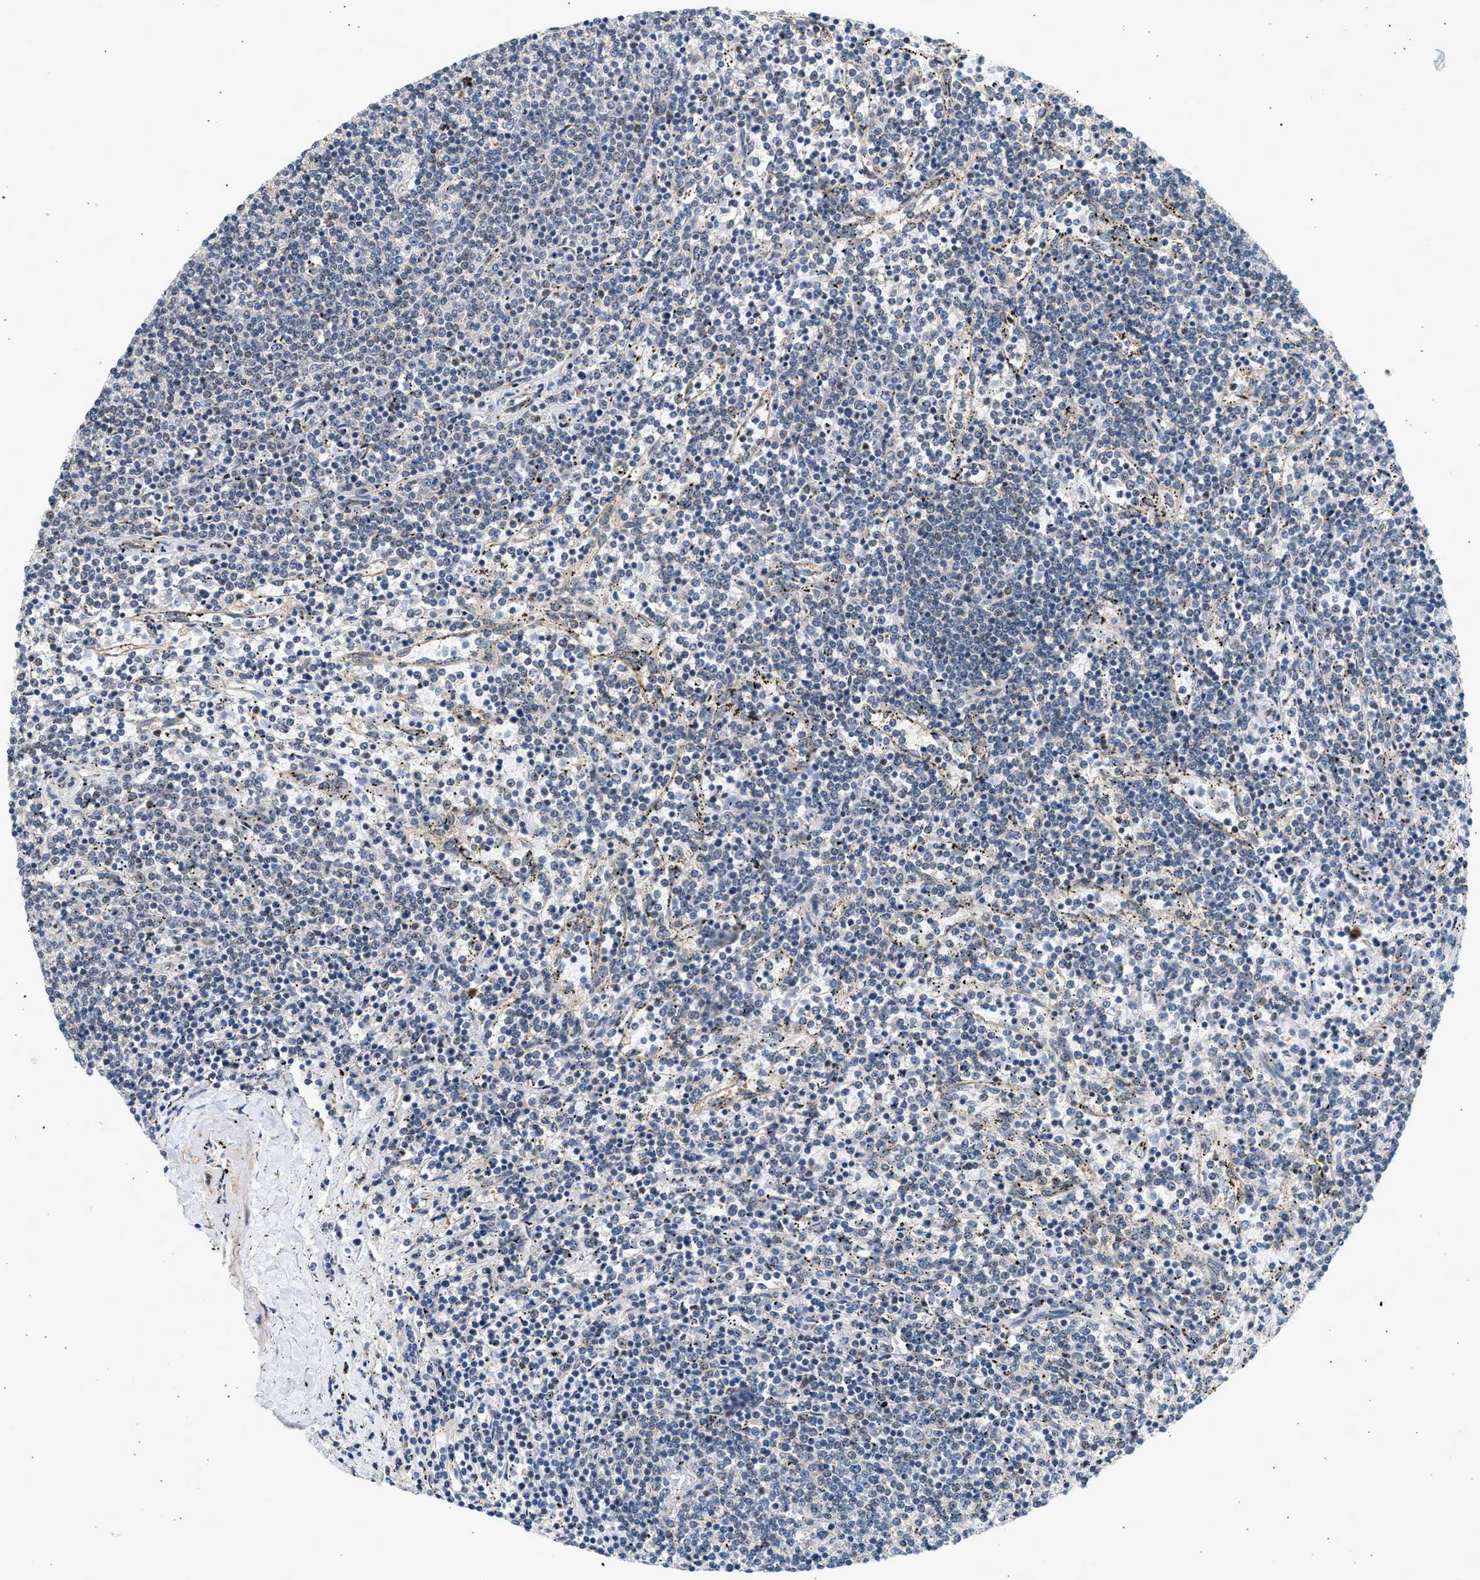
{"staining": {"intensity": "negative", "quantity": "none", "location": "none"}, "tissue": "lymphoma", "cell_type": "Tumor cells", "image_type": "cancer", "snomed": [{"axis": "morphology", "description": "Malignant lymphoma, non-Hodgkin's type, Low grade"}, {"axis": "topography", "description": "Spleen"}], "caption": "This is an immunohistochemistry image of low-grade malignant lymphoma, non-Hodgkin's type. There is no positivity in tumor cells.", "gene": "WDR31", "patient": {"sex": "female", "age": 50}}